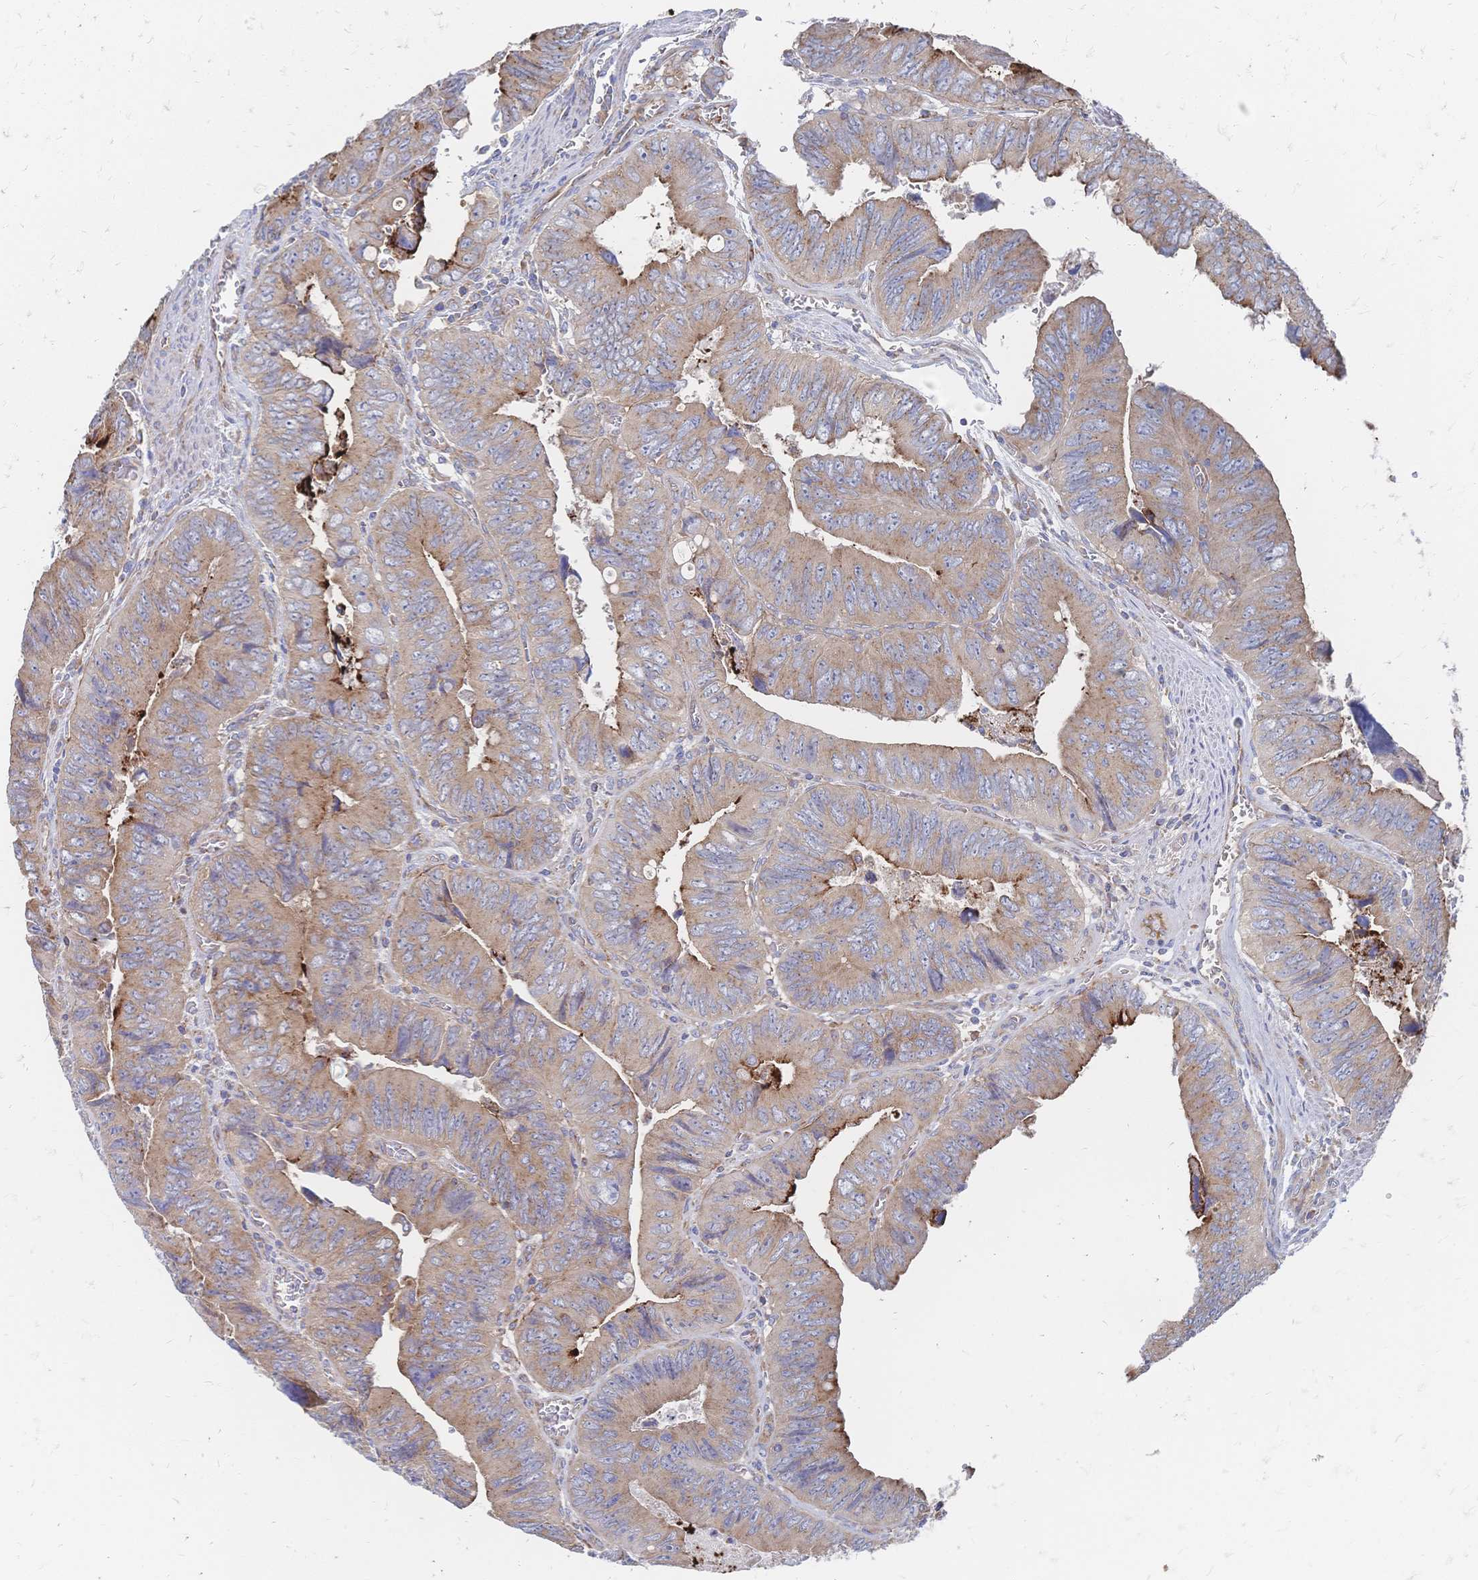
{"staining": {"intensity": "moderate", "quantity": ">75%", "location": "cytoplasmic/membranous"}, "tissue": "colorectal cancer", "cell_type": "Tumor cells", "image_type": "cancer", "snomed": [{"axis": "morphology", "description": "Adenocarcinoma, NOS"}, {"axis": "topography", "description": "Colon"}], "caption": "A brown stain shows moderate cytoplasmic/membranous positivity of a protein in colorectal cancer tumor cells.", "gene": "SORBS1", "patient": {"sex": "female", "age": 84}}